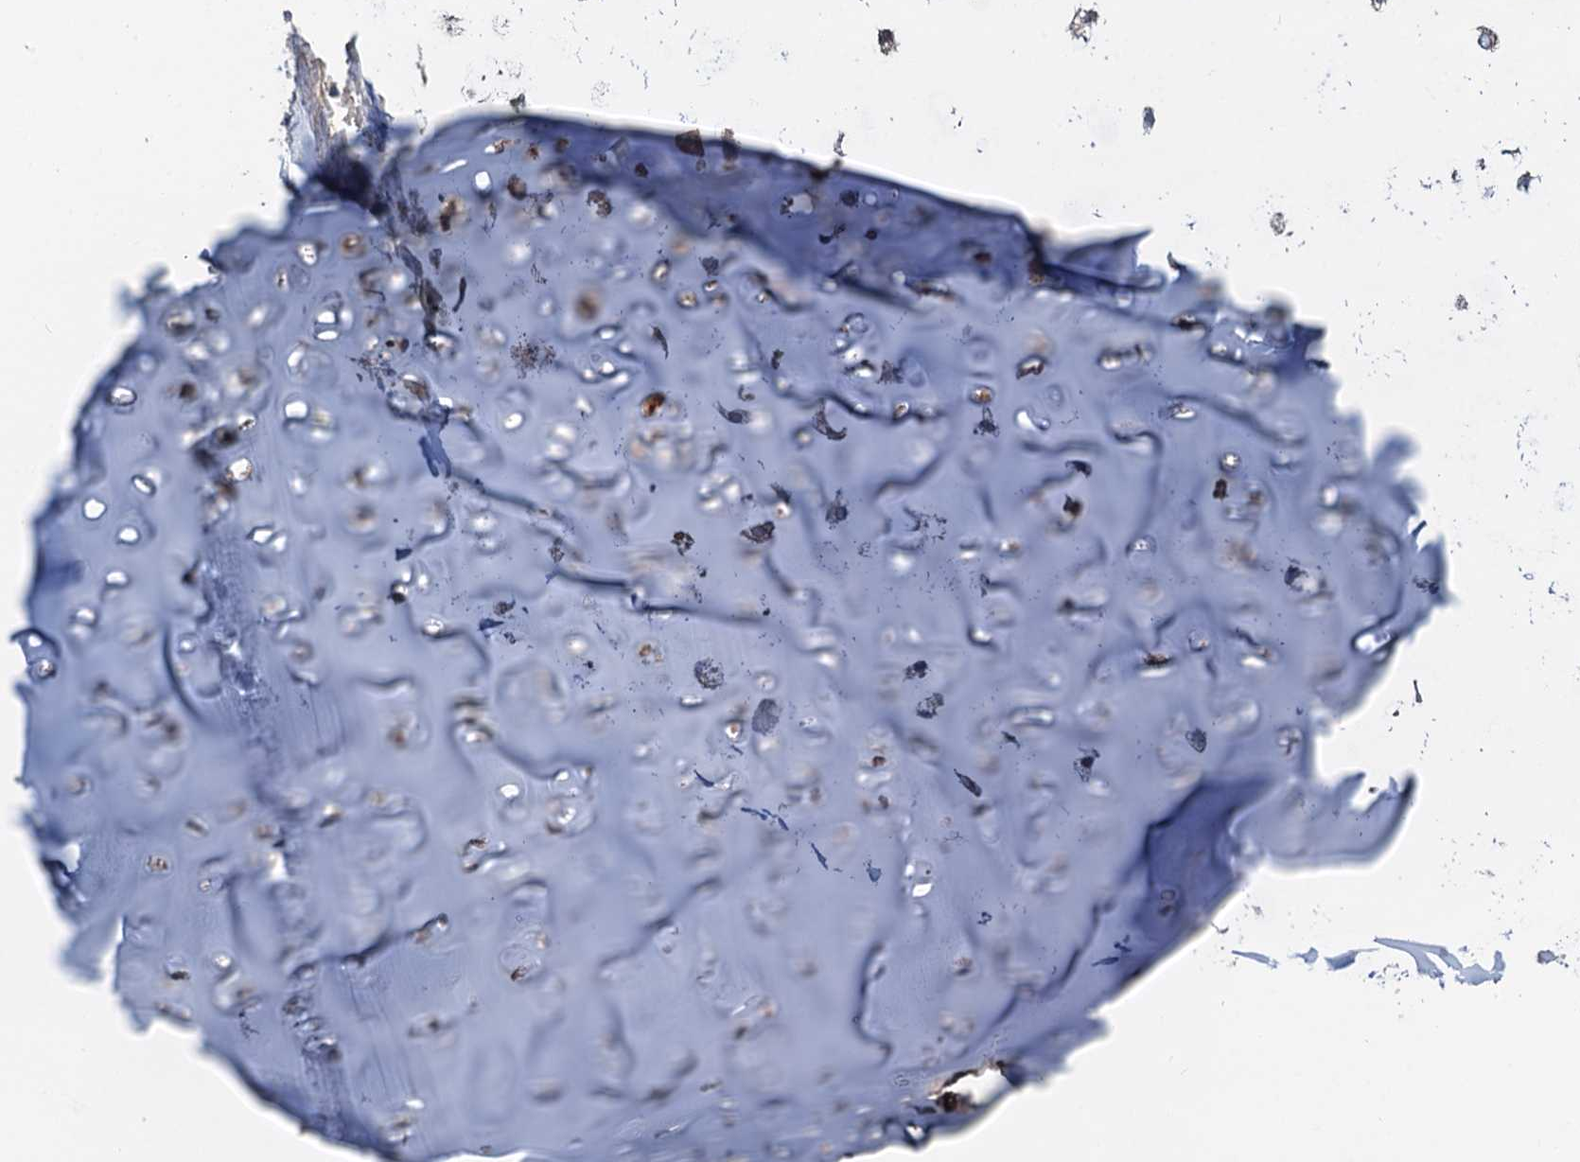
{"staining": {"intensity": "moderate", "quantity": "25%-75%", "location": "cytoplasmic/membranous,nuclear"}, "tissue": "adipose tissue", "cell_type": "Adipocytes", "image_type": "normal", "snomed": [{"axis": "morphology", "description": "Normal tissue, NOS"}, {"axis": "morphology", "description": "Basal cell carcinoma"}, {"axis": "topography", "description": "Cartilage tissue"}, {"axis": "topography", "description": "Nasopharynx"}, {"axis": "topography", "description": "Oral tissue"}], "caption": "Moderate cytoplasmic/membranous,nuclear positivity for a protein is seen in approximately 25%-75% of adipocytes of benign adipose tissue using immunohistochemistry (IHC).", "gene": "ALKBH7", "patient": {"sex": "female", "age": 77}}